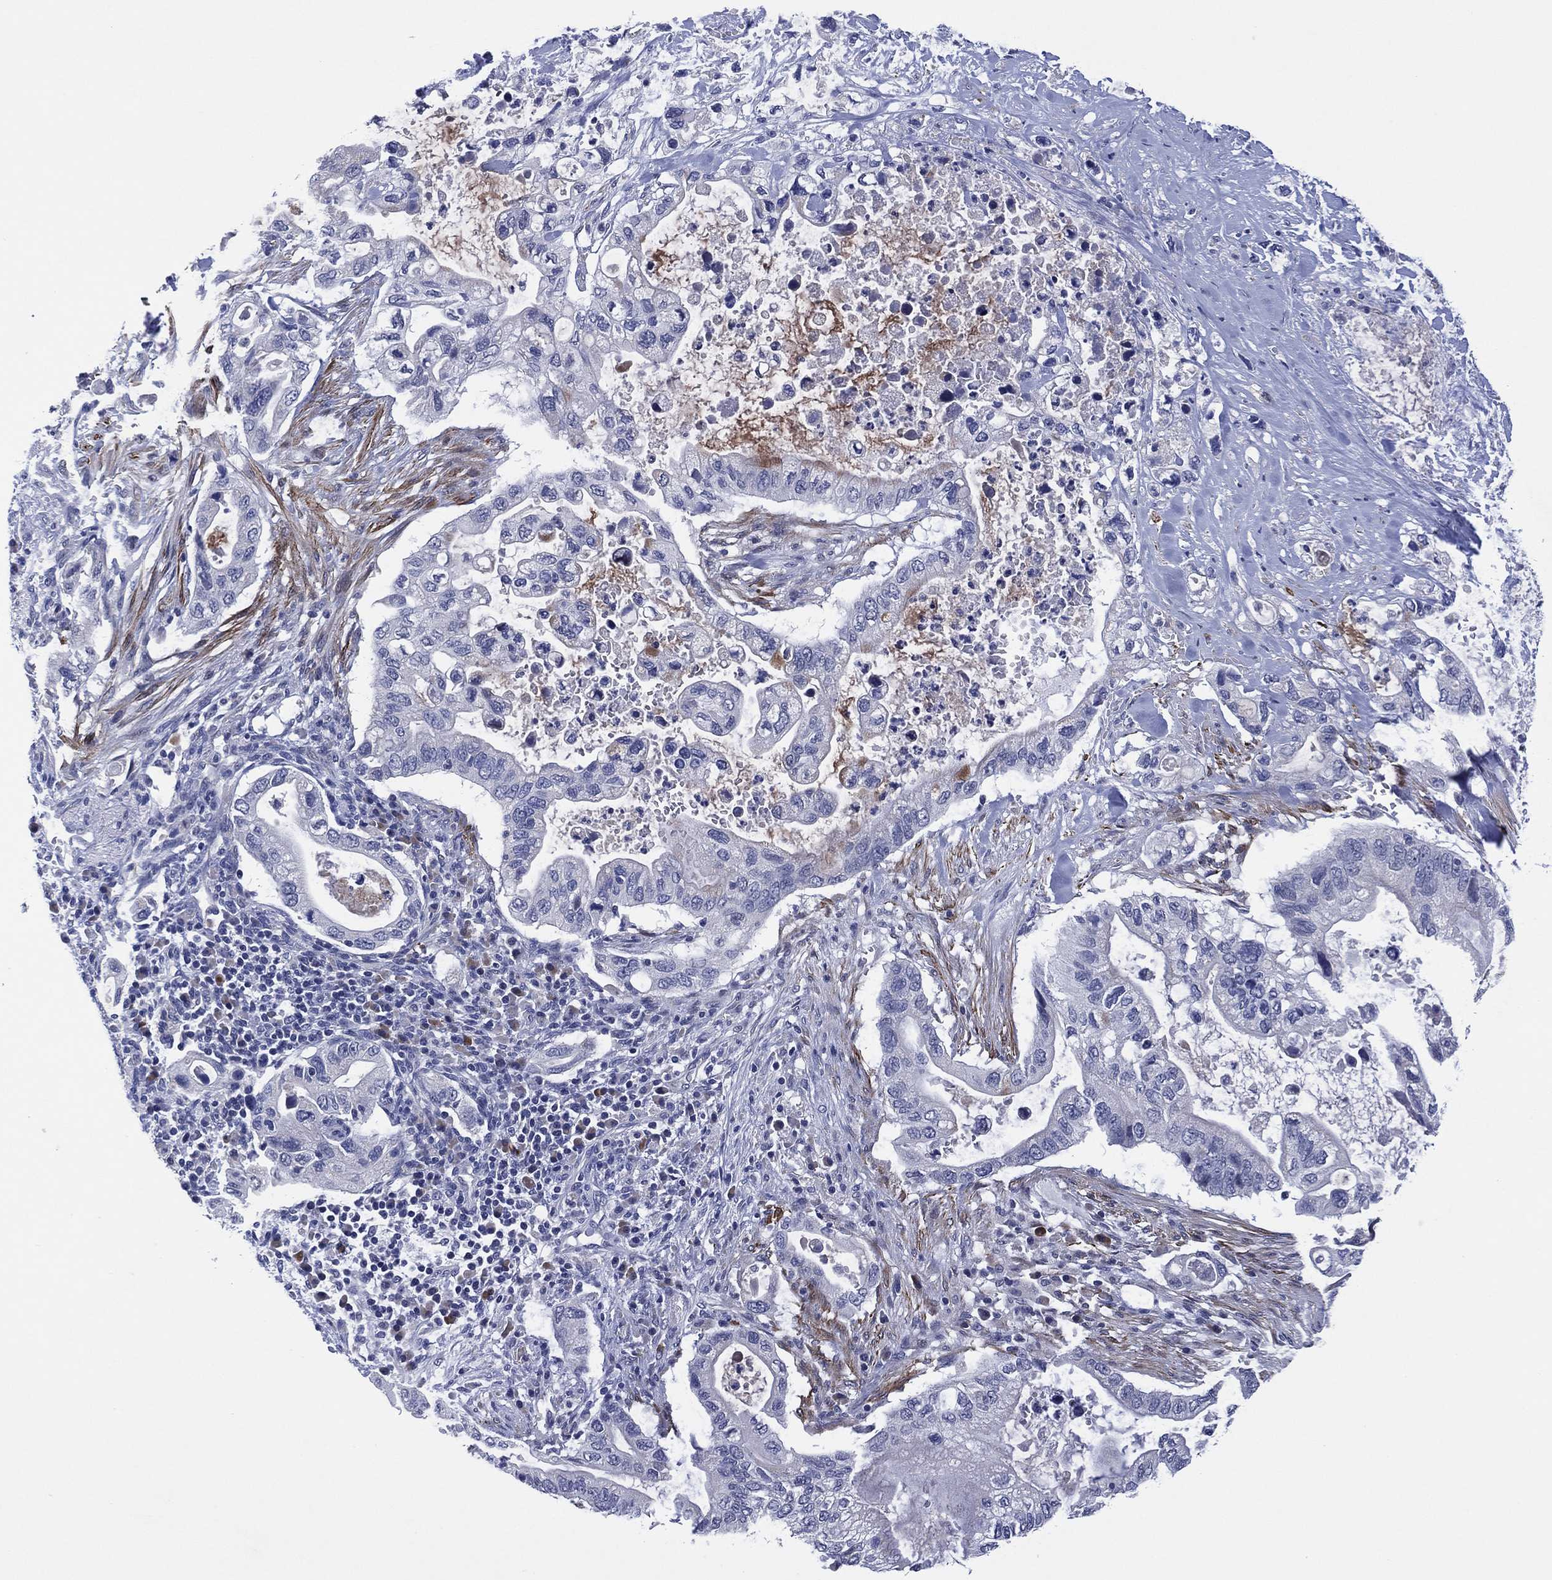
{"staining": {"intensity": "negative", "quantity": "none", "location": "none"}, "tissue": "pancreatic cancer", "cell_type": "Tumor cells", "image_type": "cancer", "snomed": [{"axis": "morphology", "description": "Adenocarcinoma, NOS"}, {"axis": "topography", "description": "Pancreas"}], "caption": "Tumor cells are negative for brown protein staining in pancreatic cancer (adenocarcinoma).", "gene": "CLIP3", "patient": {"sex": "female", "age": 72}}